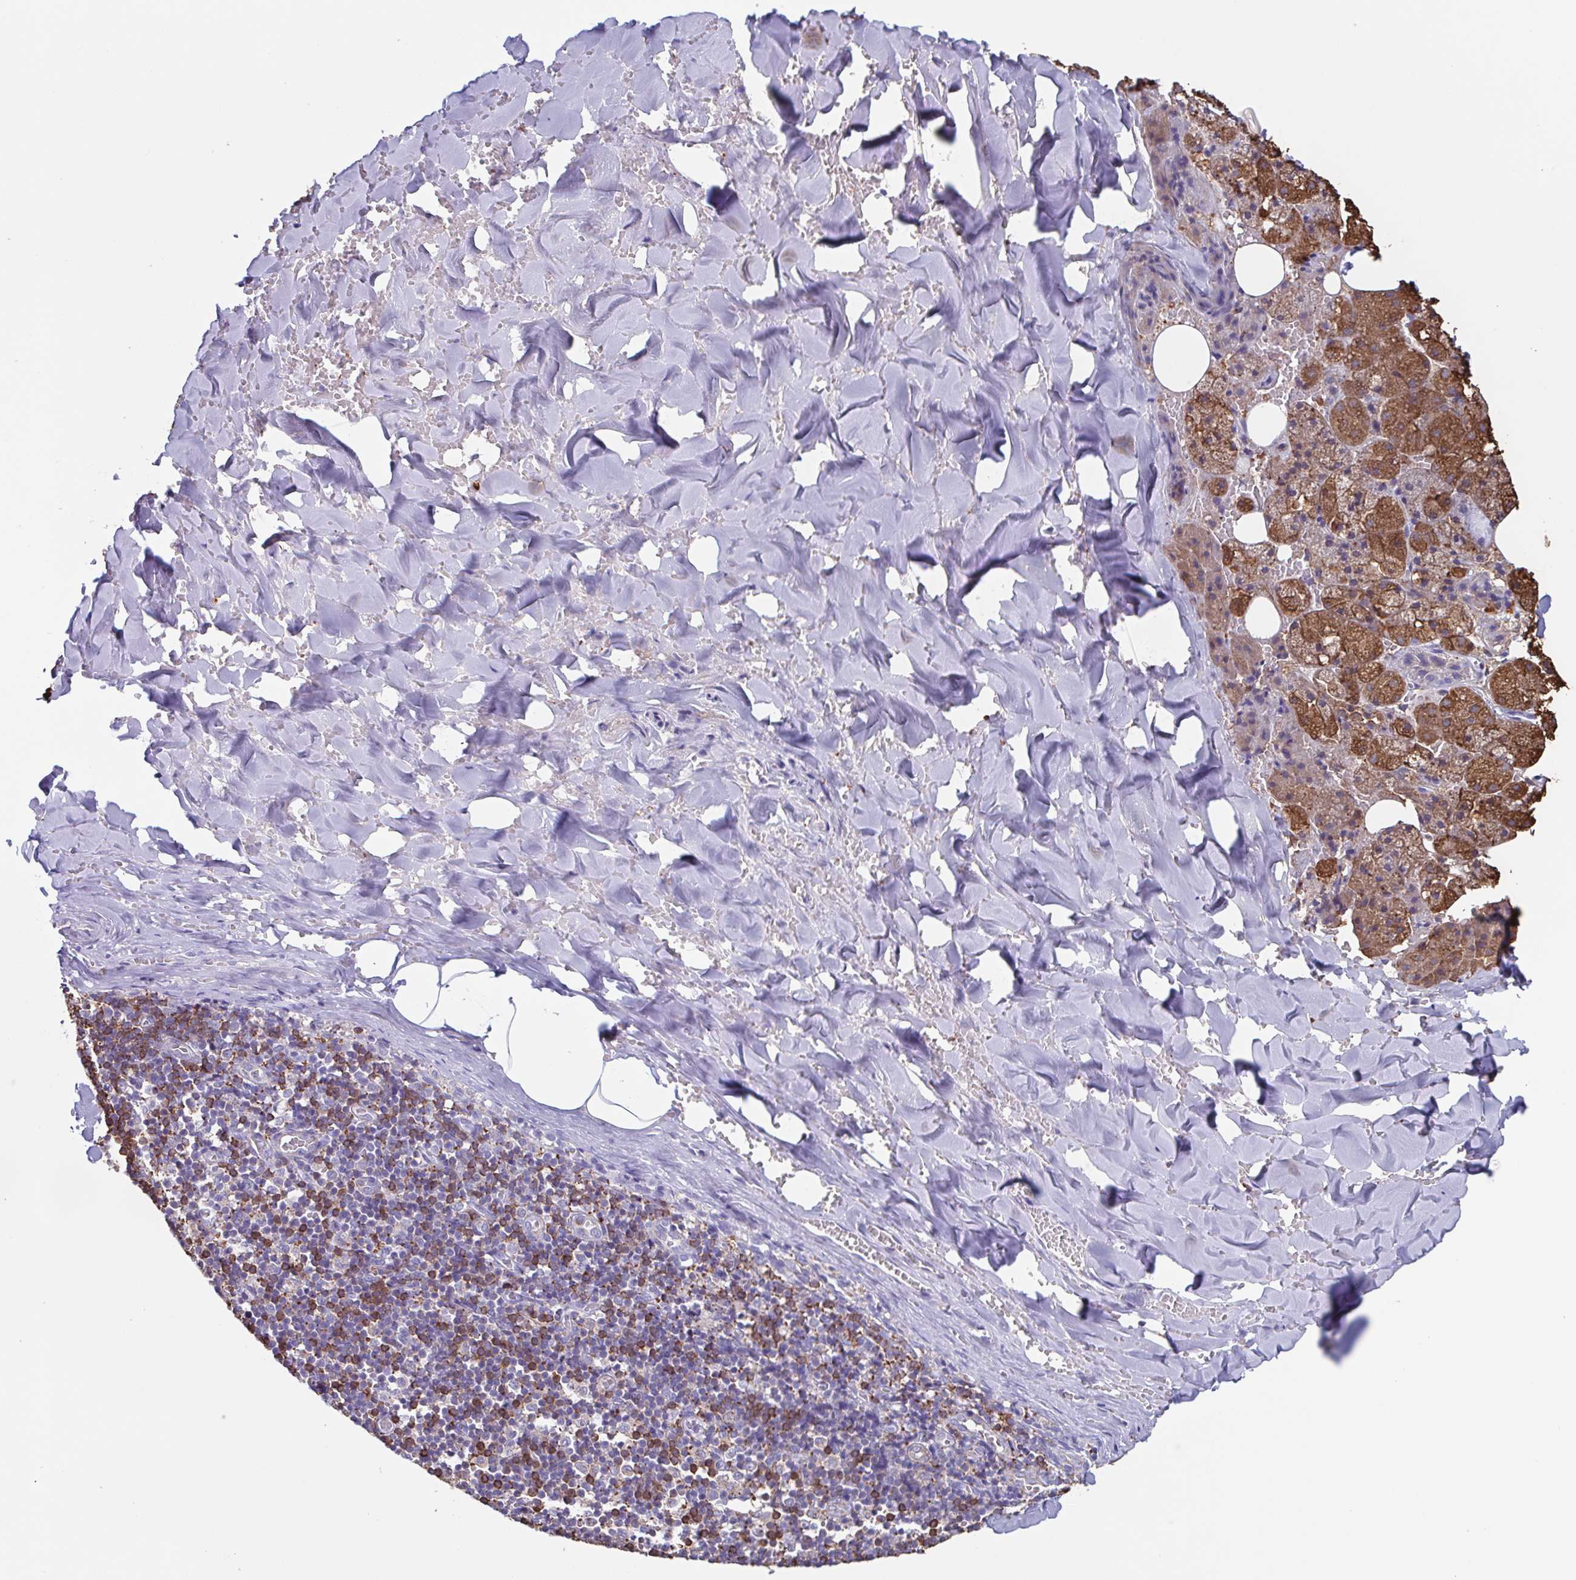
{"staining": {"intensity": "strong", "quantity": "25%-75%", "location": "cytoplasmic/membranous"}, "tissue": "salivary gland", "cell_type": "Glandular cells", "image_type": "normal", "snomed": [{"axis": "morphology", "description": "Normal tissue, NOS"}, {"axis": "topography", "description": "Salivary gland"}, {"axis": "topography", "description": "Peripheral nerve tissue"}], "caption": "Immunohistochemistry (IHC) (DAB) staining of benign salivary gland reveals strong cytoplasmic/membranous protein staining in approximately 25%-75% of glandular cells. (DAB IHC with brightfield microscopy, high magnification).", "gene": "TPD52", "patient": {"sex": "male", "age": 38}}